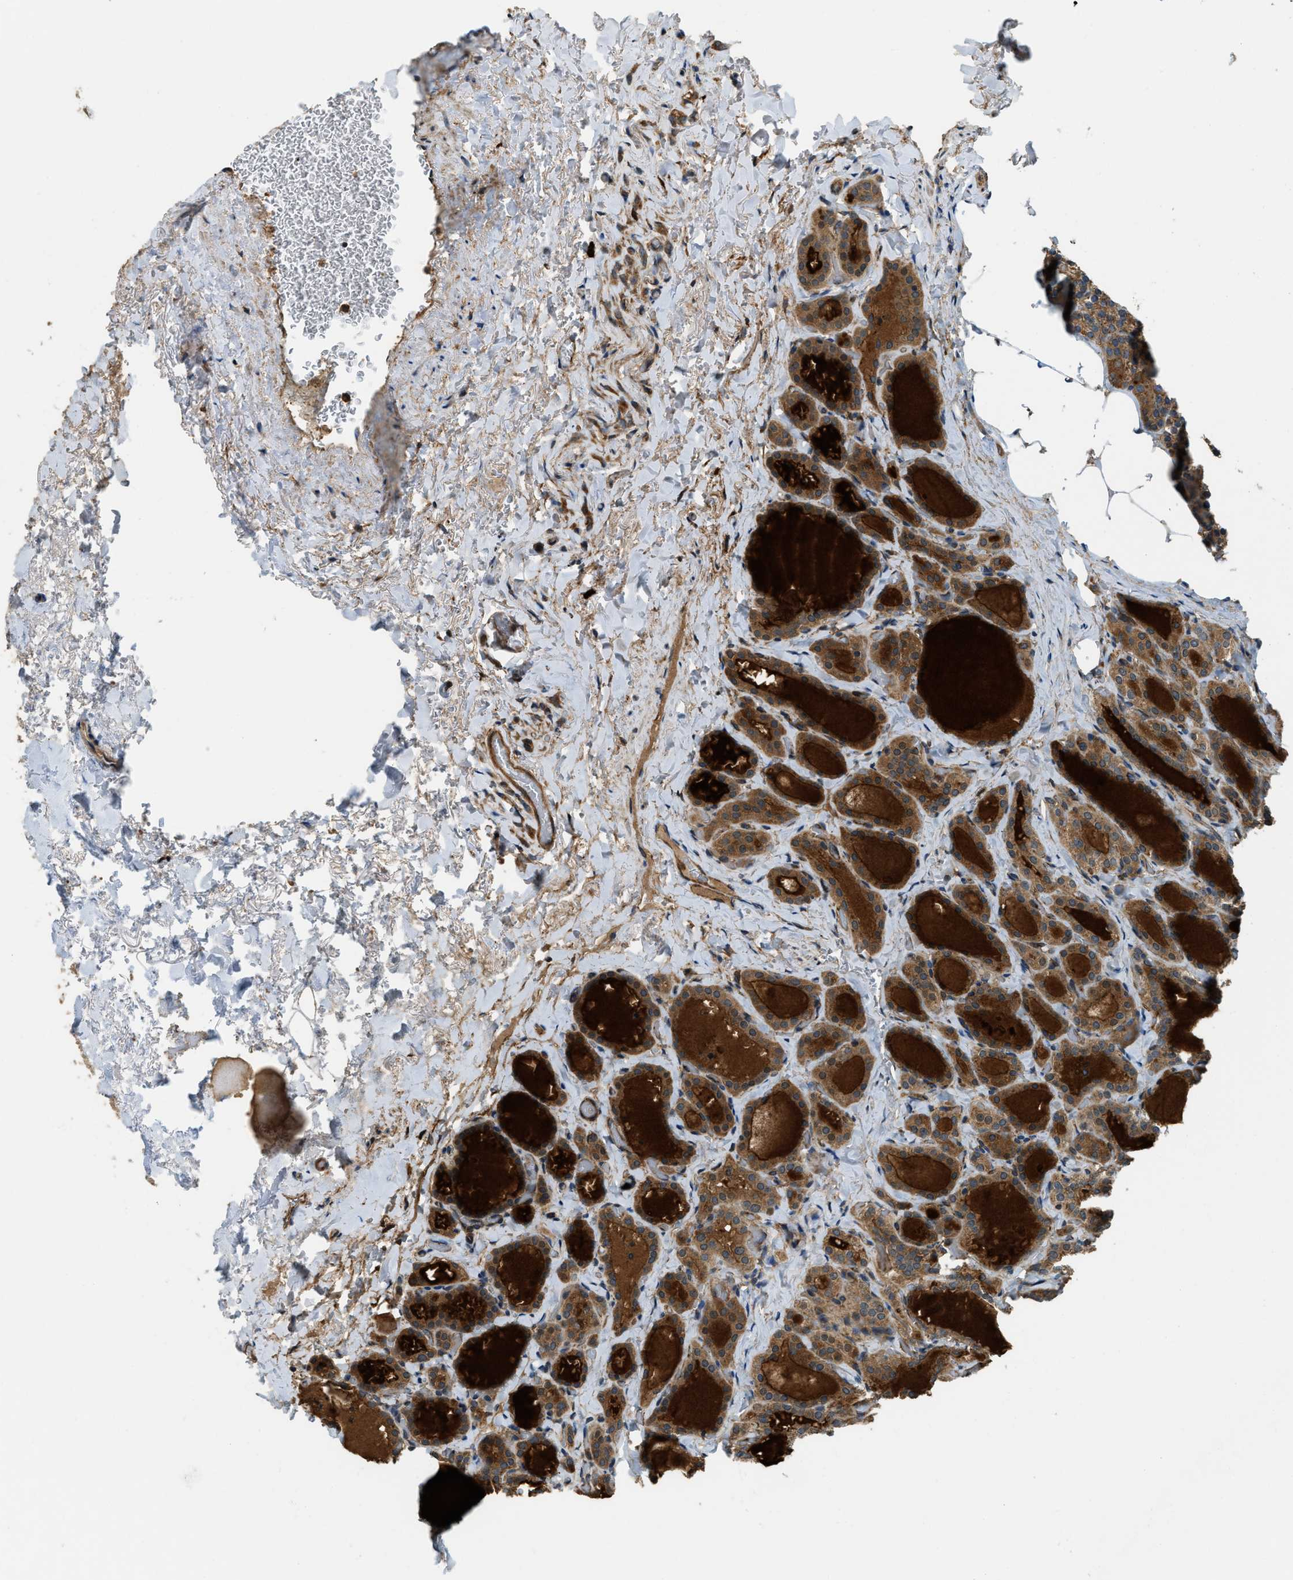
{"staining": {"intensity": "moderate", "quantity": ">75%", "location": "cytoplasmic/membranous"}, "tissue": "parathyroid gland", "cell_type": "Glandular cells", "image_type": "normal", "snomed": [{"axis": "morphology", "description": "Normal tissue, NOS"}, {"axis": "morphology", "description": "Adenoma, NOS"}, {"axis": "topography", "description": "Parathyroid gland"}], "caption": "Moderate cytoplasmic/membranous positivity is identified in about >75% of glandular cells in normal parathyroid gland.", "gene": "BAG4", "patient": {"sex": "female", "age": 58}}